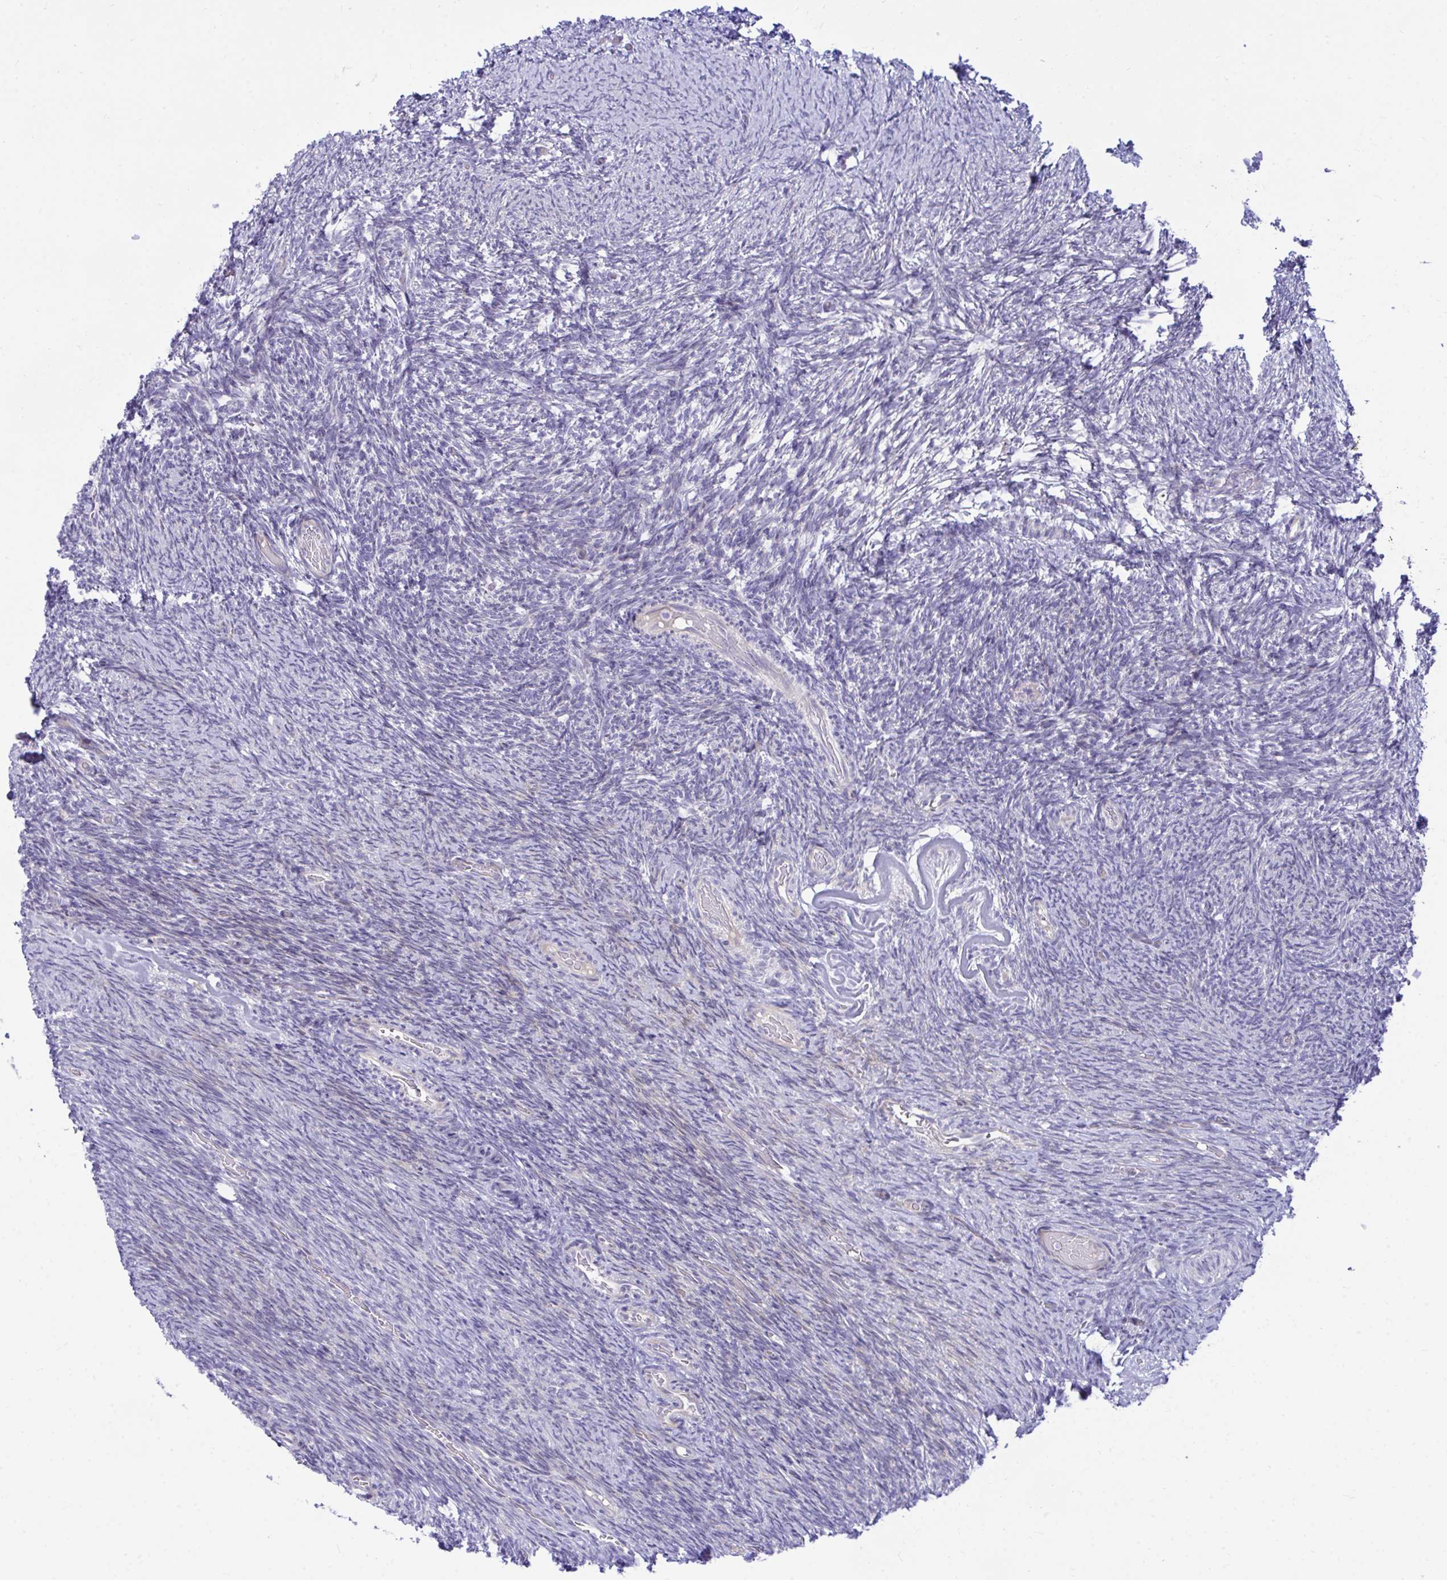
{"staining": {"intensity": "negative", "quantity": "none", "location": "none"}, "tissue": "ovary", "cell_type": "Ovarian stroma cells", "image_type": "normal", "snomed": [{"axis": "morphology", "description": "Normal tissue, NOS"}, {"axis": "topography", "description": "Ovary"}], "caption": "IHC photomicrograph of unremarkable human ovary stained for a protein (brown), which shows no staining in ovarian stroma cells.", "gene": "MED9", "patient": {"sex": "female", "age": 34}}